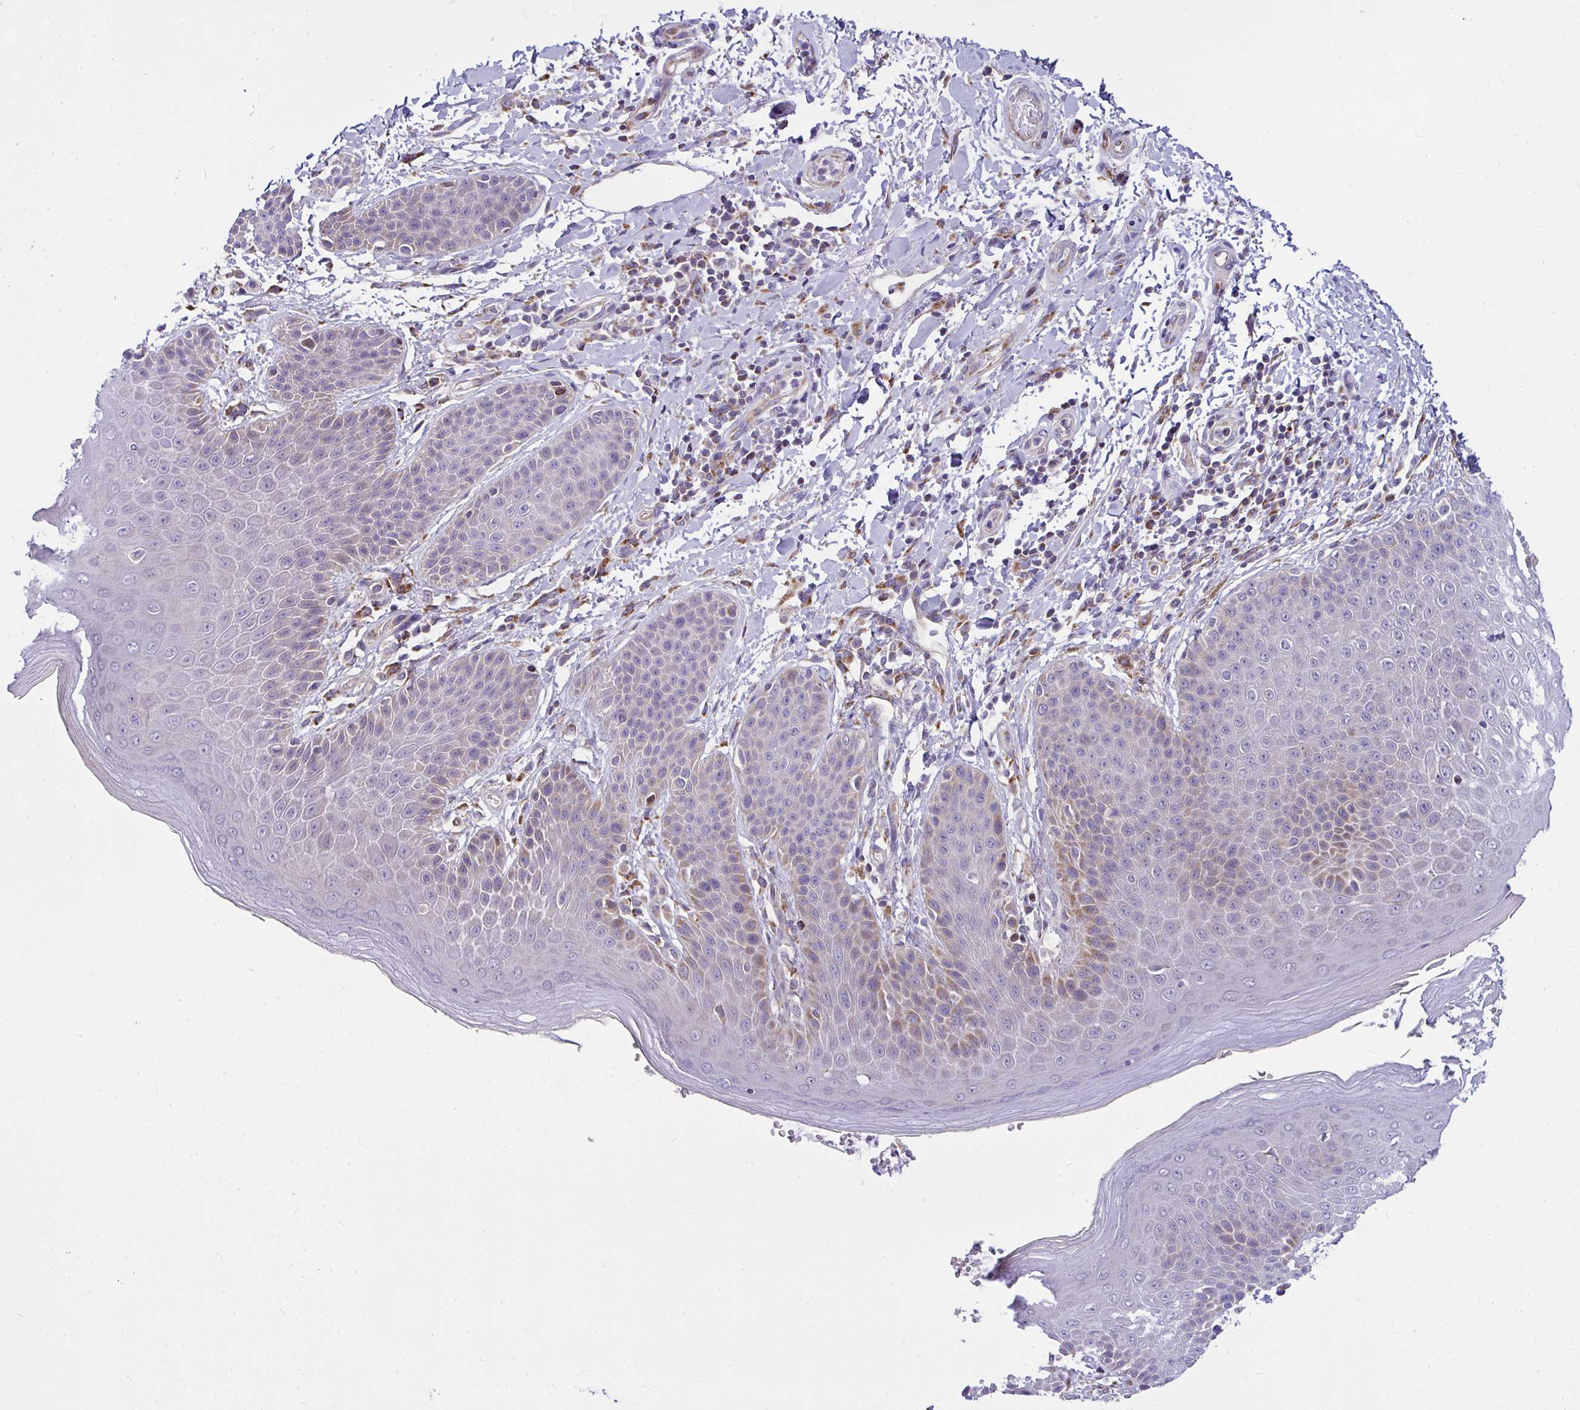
{"staining": {"intensity": "weak", "quantity": "<25%", "location": "cytoplasmic/membranous"}, "tissue": "skin", "cell_type": "Epidermal cells", "image_type": "normal", "snomed": [{"axis": "morphology", "description": "Normal tissue, NOS"}, {"axis": "topography", "description": "Peripheral nerve tissue"}], "caption": "Image shows no significant protein staining in epidermal cells of unremarkable skin.", "gene": "CEP63", "patient": {"sex": "male", "age": 51}}